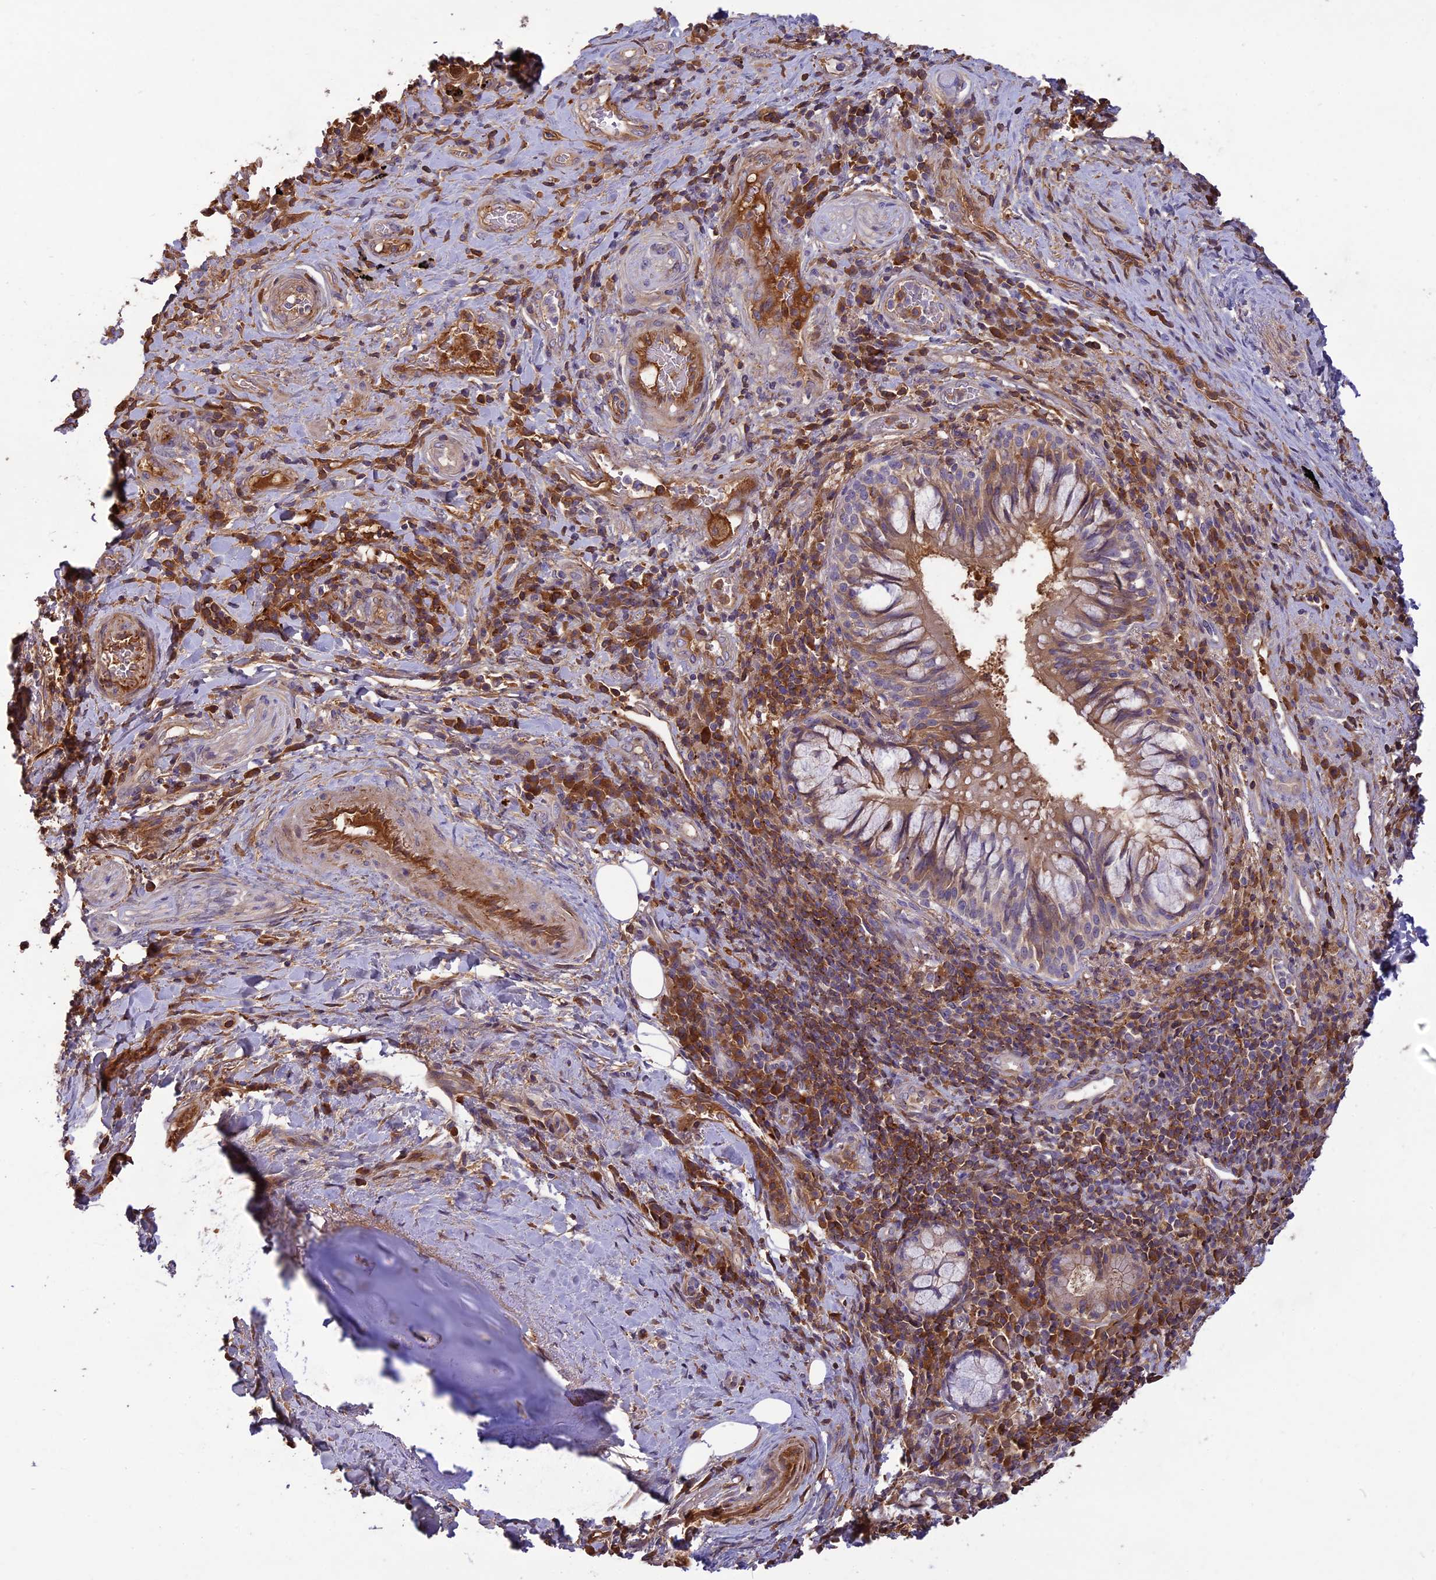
{"staining": {"intensity": "weak", "quantity": ">75%", "location": "cytoplasmic/membranous"}, "tissue": "adipose tissue", "cell_type": "Adipocytes", "image_type": "normal", "snomed": [{"axis": "morphology", "description": "Normal tissue, NOS"}, {"axis": "morphology", "description": "Squamous cell carcinoma, NOS"}, {"axis": "topography", "description": "Bronchus"}, {"axis": "topography", "description": "Lung"}], "caption": "IHC image of benign adipose tissue: human adipose tissue stained using immunohistochemistry exhibits low levels of weak protein expression localized specifically in the cytoplasmic/membranous of adipocytes, appearing as a cytoplasmic/membranous brown color.", "gene": "ADO", "patient": {"sex": "male", "age": 64}}